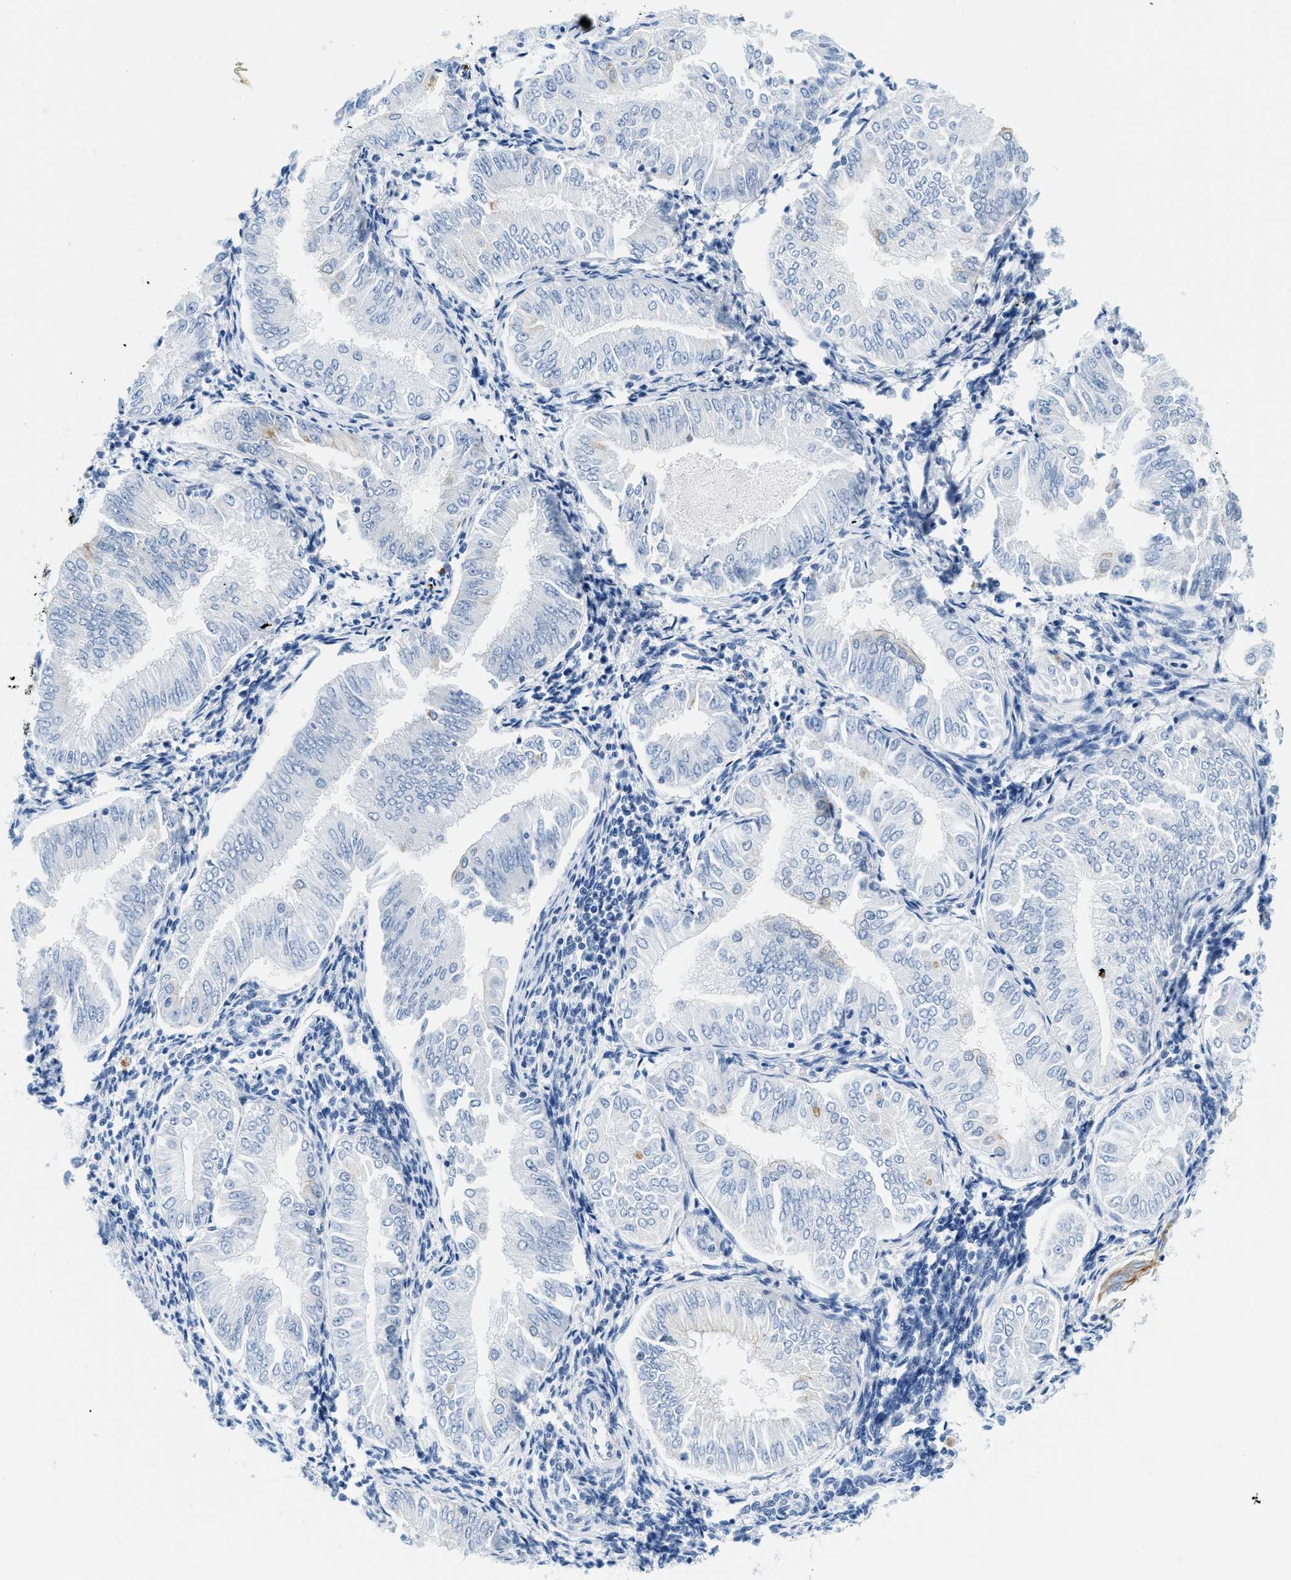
{"staining": {"intensity": "negative", "quantity": "none", "location": "none"}, "tissue": "endometrial cancer", "cell_type": "Tumor cells", "image_type": "cancer", "snomed": [{"axis": "morphology", "description": "Adenocarcinoma, NOS"}, {"axis": "topography", "description": "Endometrium"}], "caption": "IHC of endometrial cancer (adenocarcinoma) exhibits no expression in tumor cells.", "gene": "STXBP2", "patient": {"sex": "female", "age": 53}}